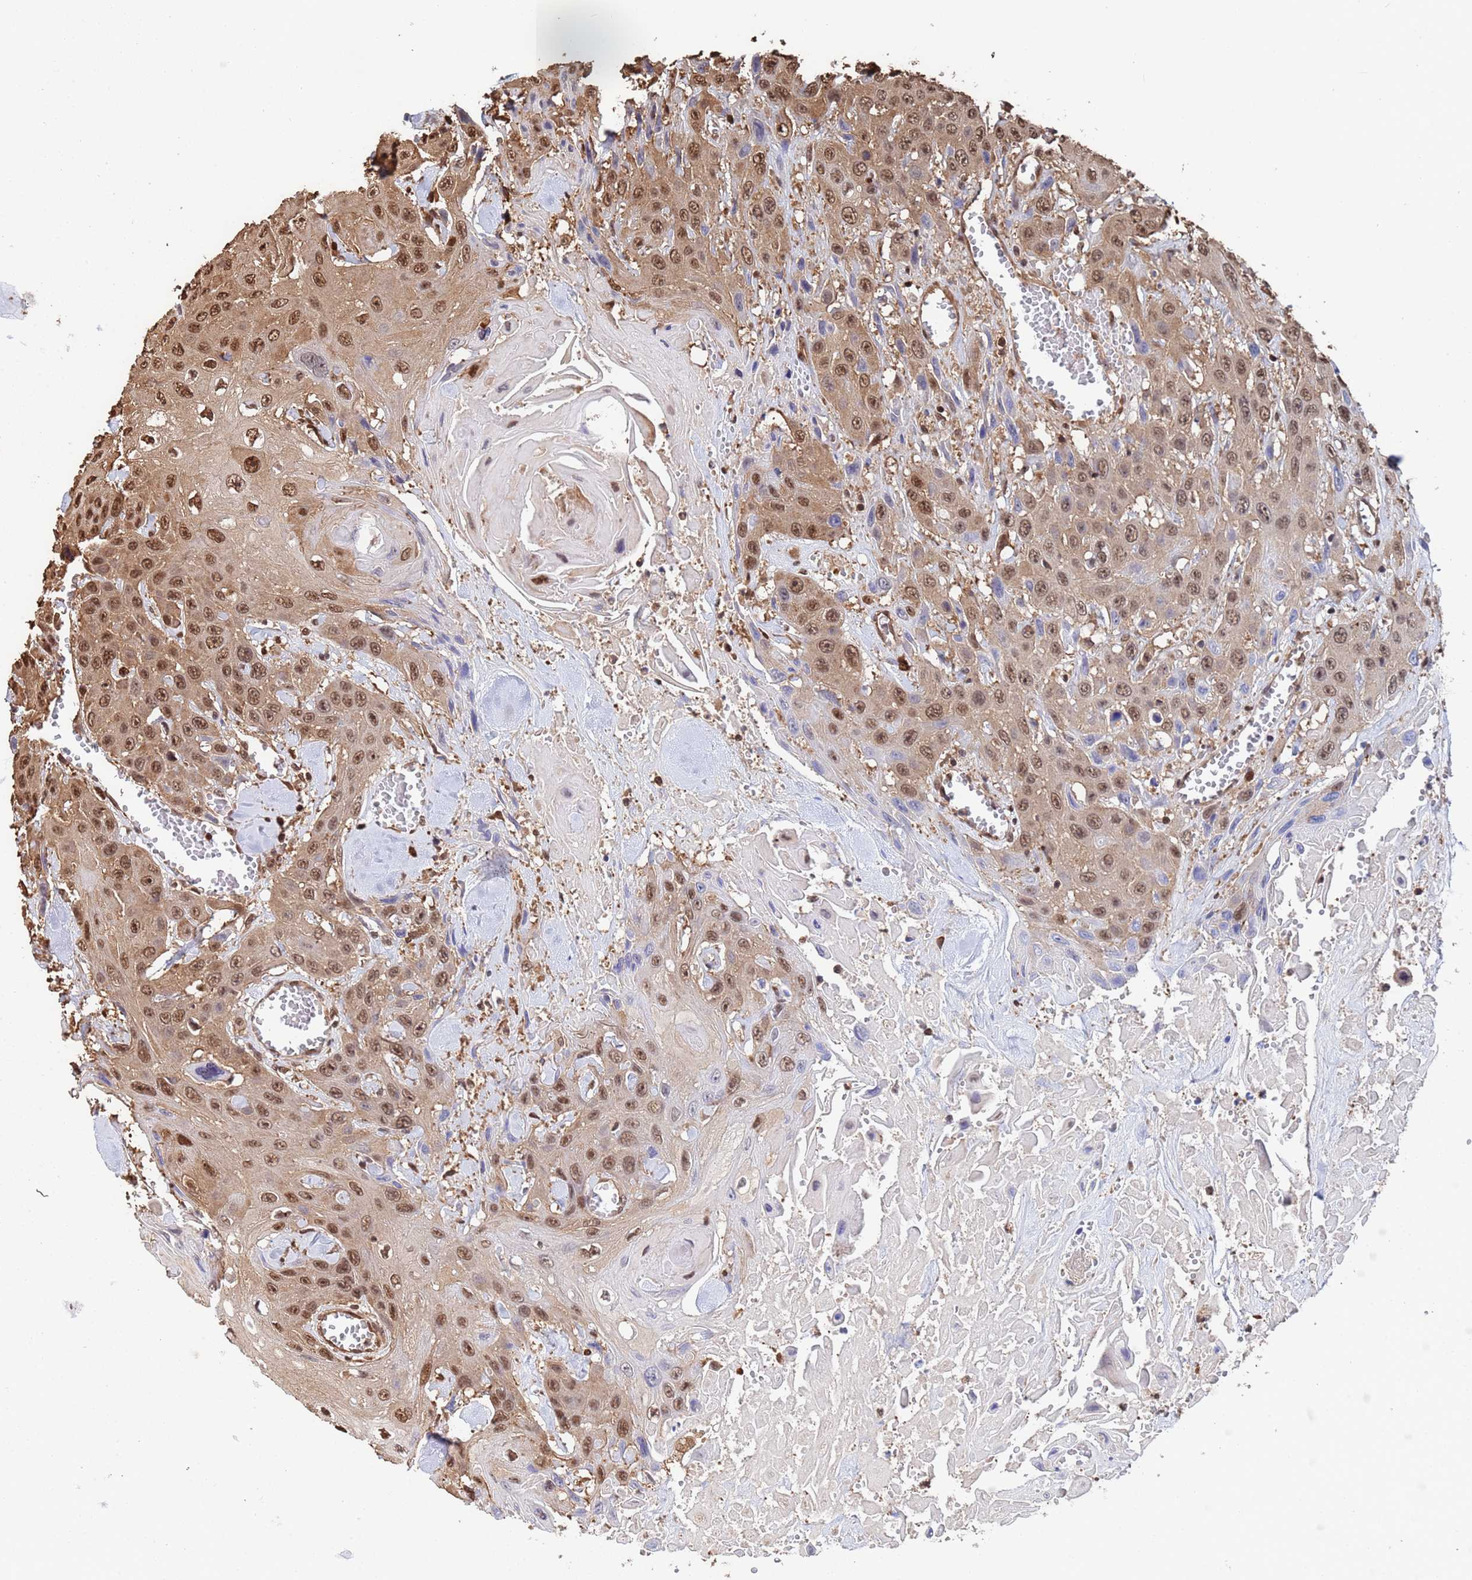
{"staining": {"intensity": "moderate", "quantity": ">75%", "location": "cytoplasmic/membranous,nuclear"}, "tissue": "head and neck cancer", "cell_type": "Tumor cells", "image_type": "cancer", "snomed": [{"axis": "morphology", "description": "Squamous cell carcinoma, NOS"}, {"axis": "topography", "description": "Head-Neck"}], "caption": "Protein staining demonstrates moderate cytoplasmic/membranous and nuclear expression in about >75% of tumor cells in head and neck cancer (squamous cell carcinoma).", "gene": "SUMO4", "patient": {"sex": "male", "age": 81}}